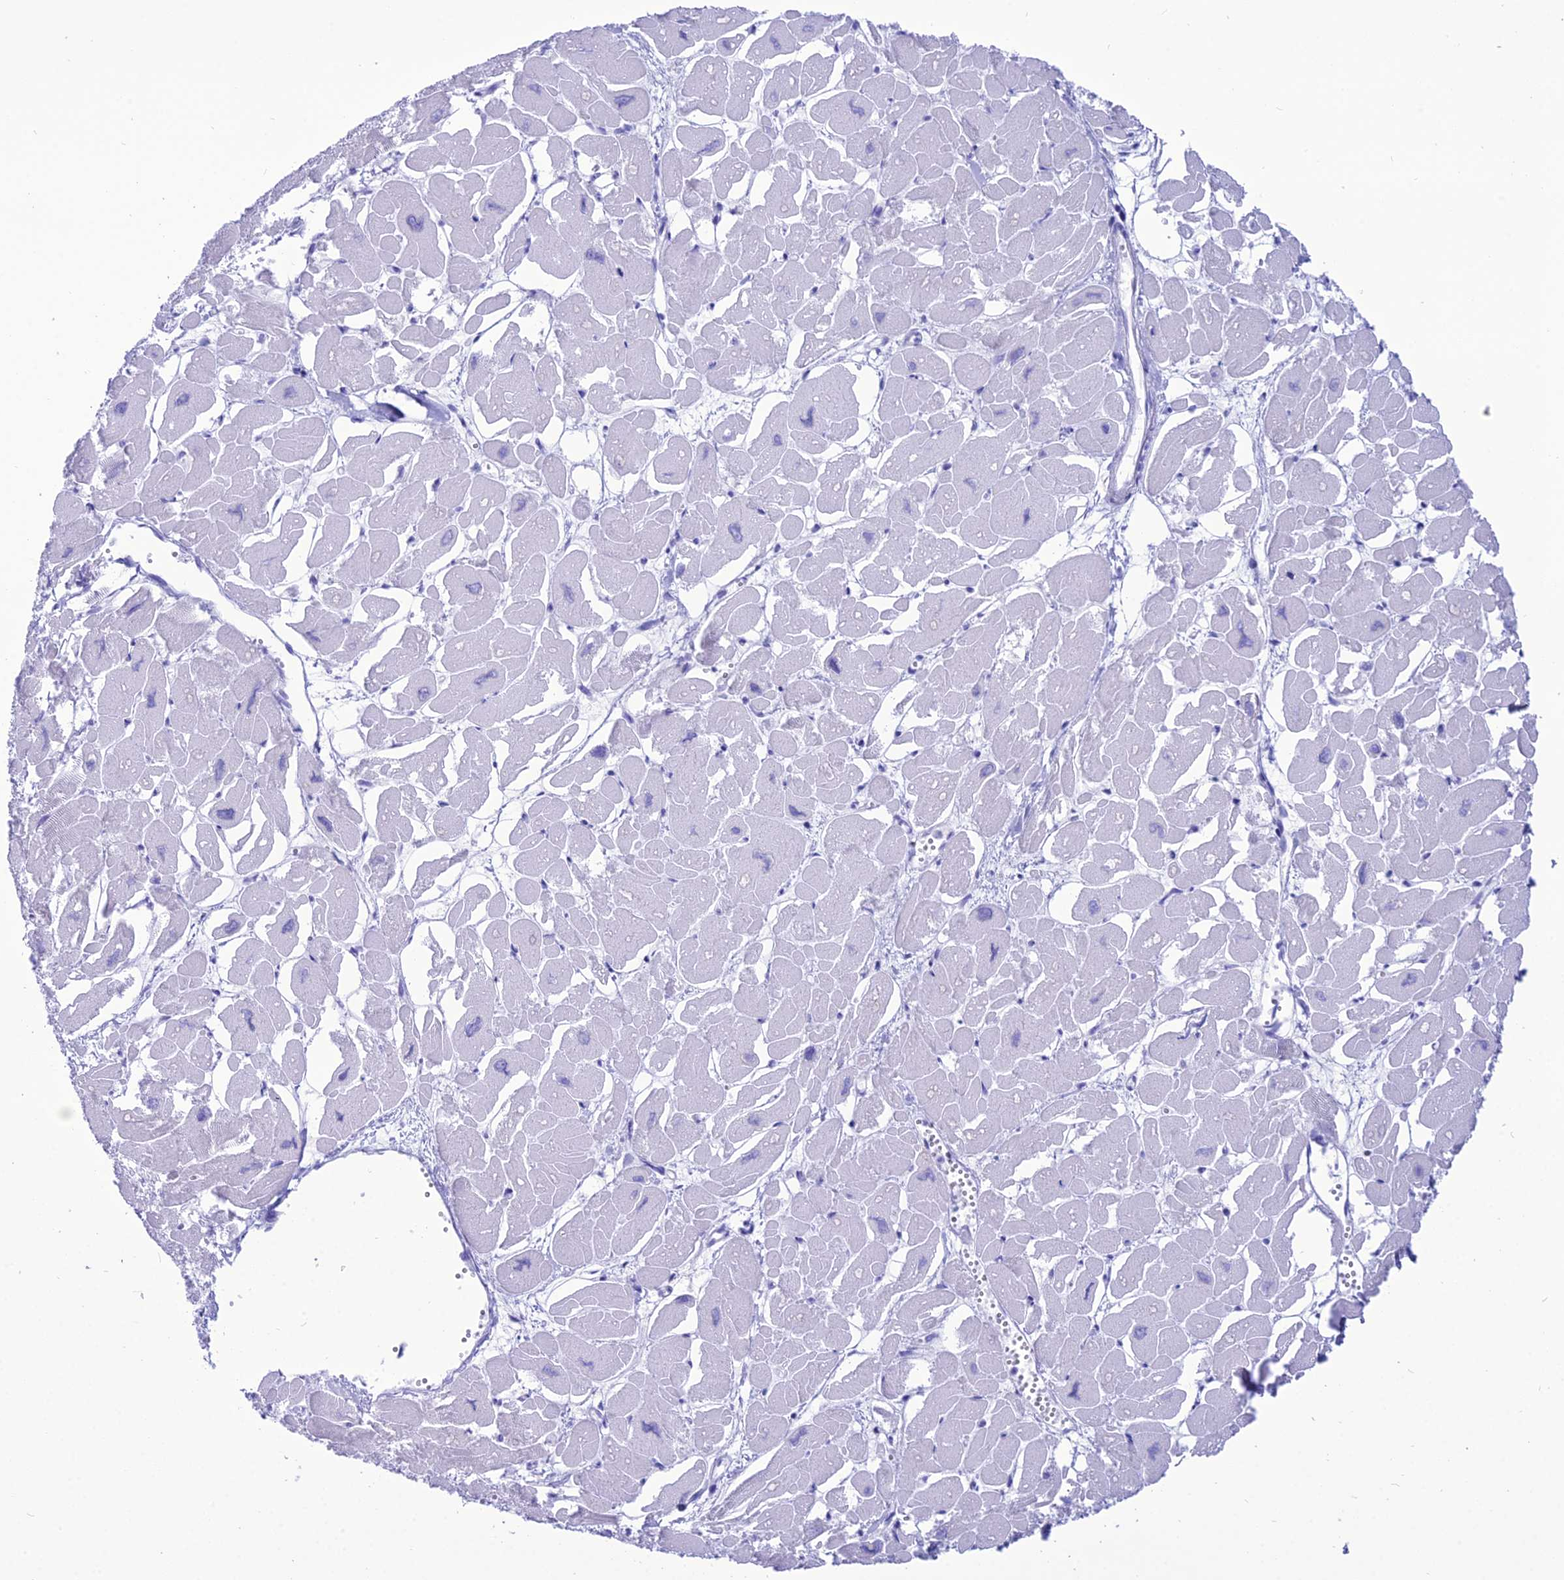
{"staining": {"intensity": "negative", "quantity": "none", "location": "none"}, "tissue": "heart muscle", "cell_type": "Cardiomyocytes", "image_type": "normal", "snomed": [{"axis": "morphology", "description": "Normal tissue, NOS"}, {"axis": "topography", "description": "Heart"}], "caption": "DAB (3,3'-diaminobenzidine) immunohistochemical staining of benign human heart muscle shows no significant expression in cardiomyocytes. (Immunohistochemistry, brightfield microscopy, high magnification).", "gene": "PNMA5", "patient": {"sex": "male", "age": 54}}